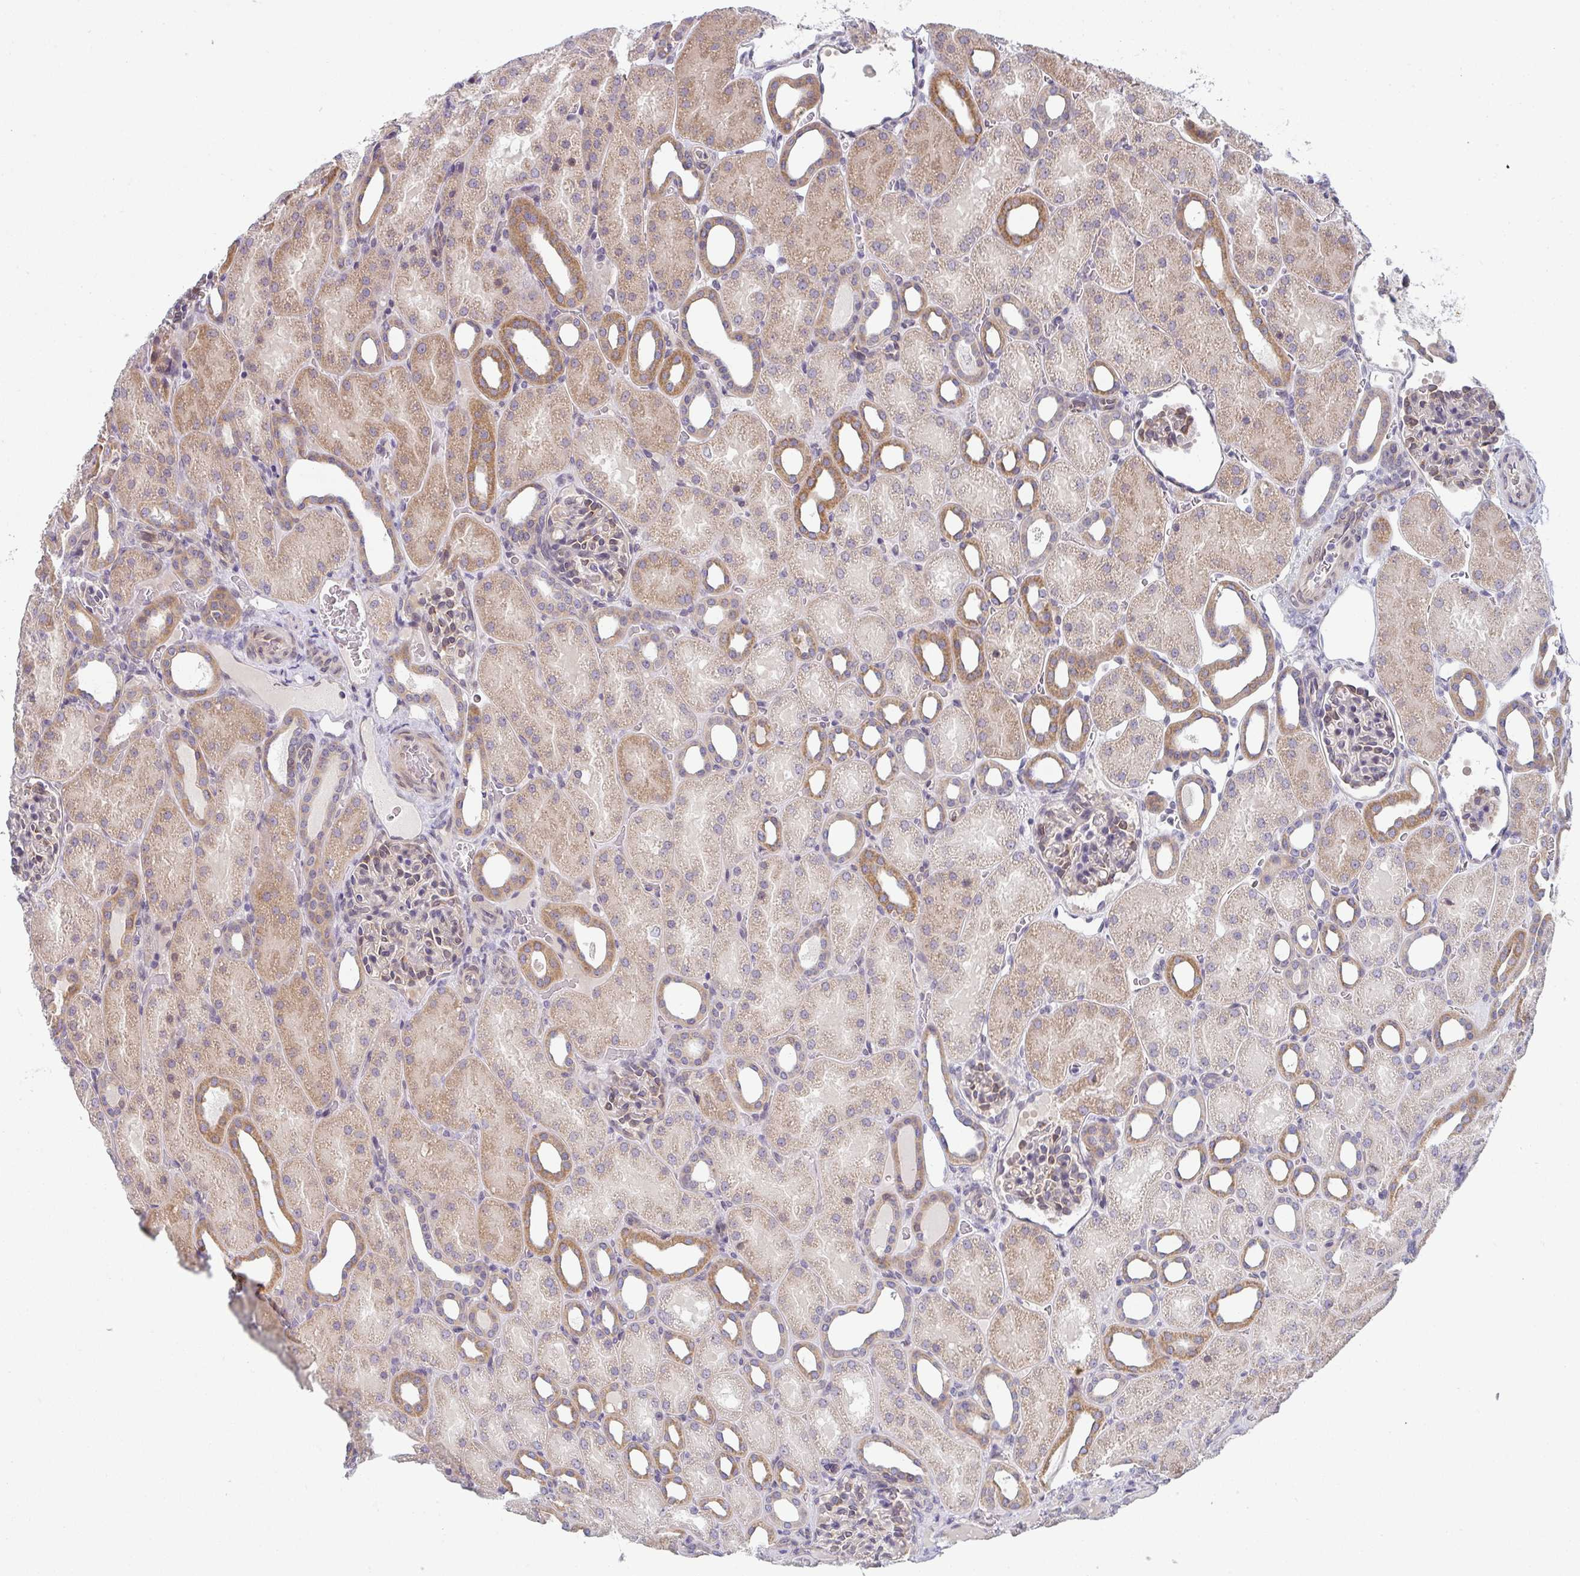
{"staining": {"intensity": "moderate", "quantity": "25%-75%", "location": "cytoplasmic/membranous"}, "tissue": "kidney", "cell_type": "Cells in glomeruli", "image_type": "normal", "snomed": [{"axis": "morphology", "description": "Normal tissue, NOS"}, {"axis": "topography", "description": "Kidney"}], "caption": "Human kidney stained for a protein (brown) exhibits moderate cytoplasmic/membranous positive positivity in approximately 25%-75% of cells in glomeruli.", "gene": "TNFRSF10A", "patient": {"sex": "male", "age": 2}}